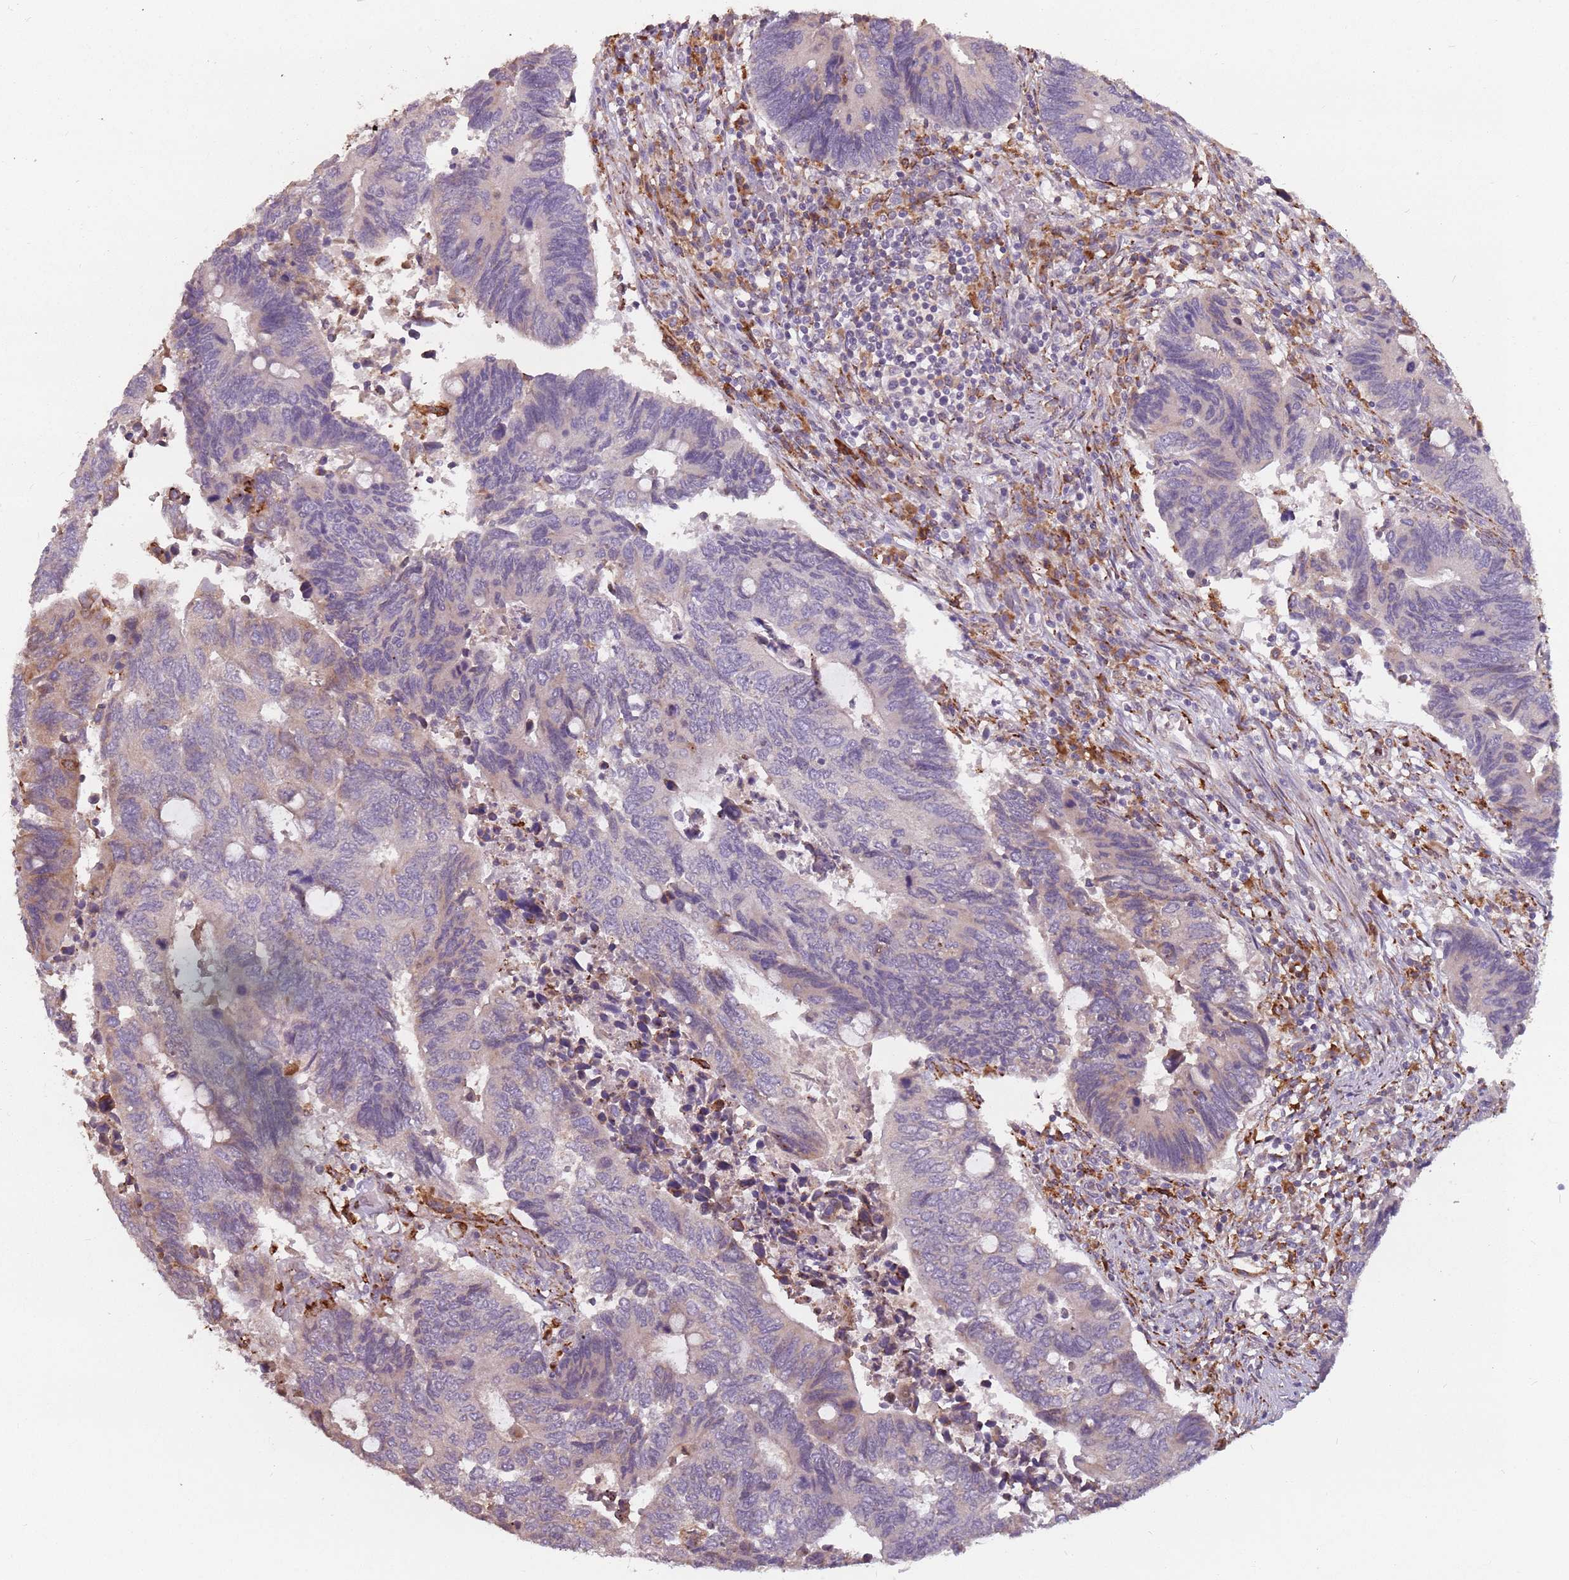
{"staining": {"intensity": "negative", "quantity": "none", "location": "none"}, "tissue": "colorectal cancer", "cell_type": "Tumor cells", "image_type": "cancer", "snomed": [{"axis": "morphology", "description": "Adenocarcinoma, NOS"}, {"axis": "topography", "description": "Colon"}], "caption": "IHC of colorectal adenocarcinoma demonstrates no staining in tumor cells.", "gene": "RPS9", "patient": {"sex": "male", "age": 87}}